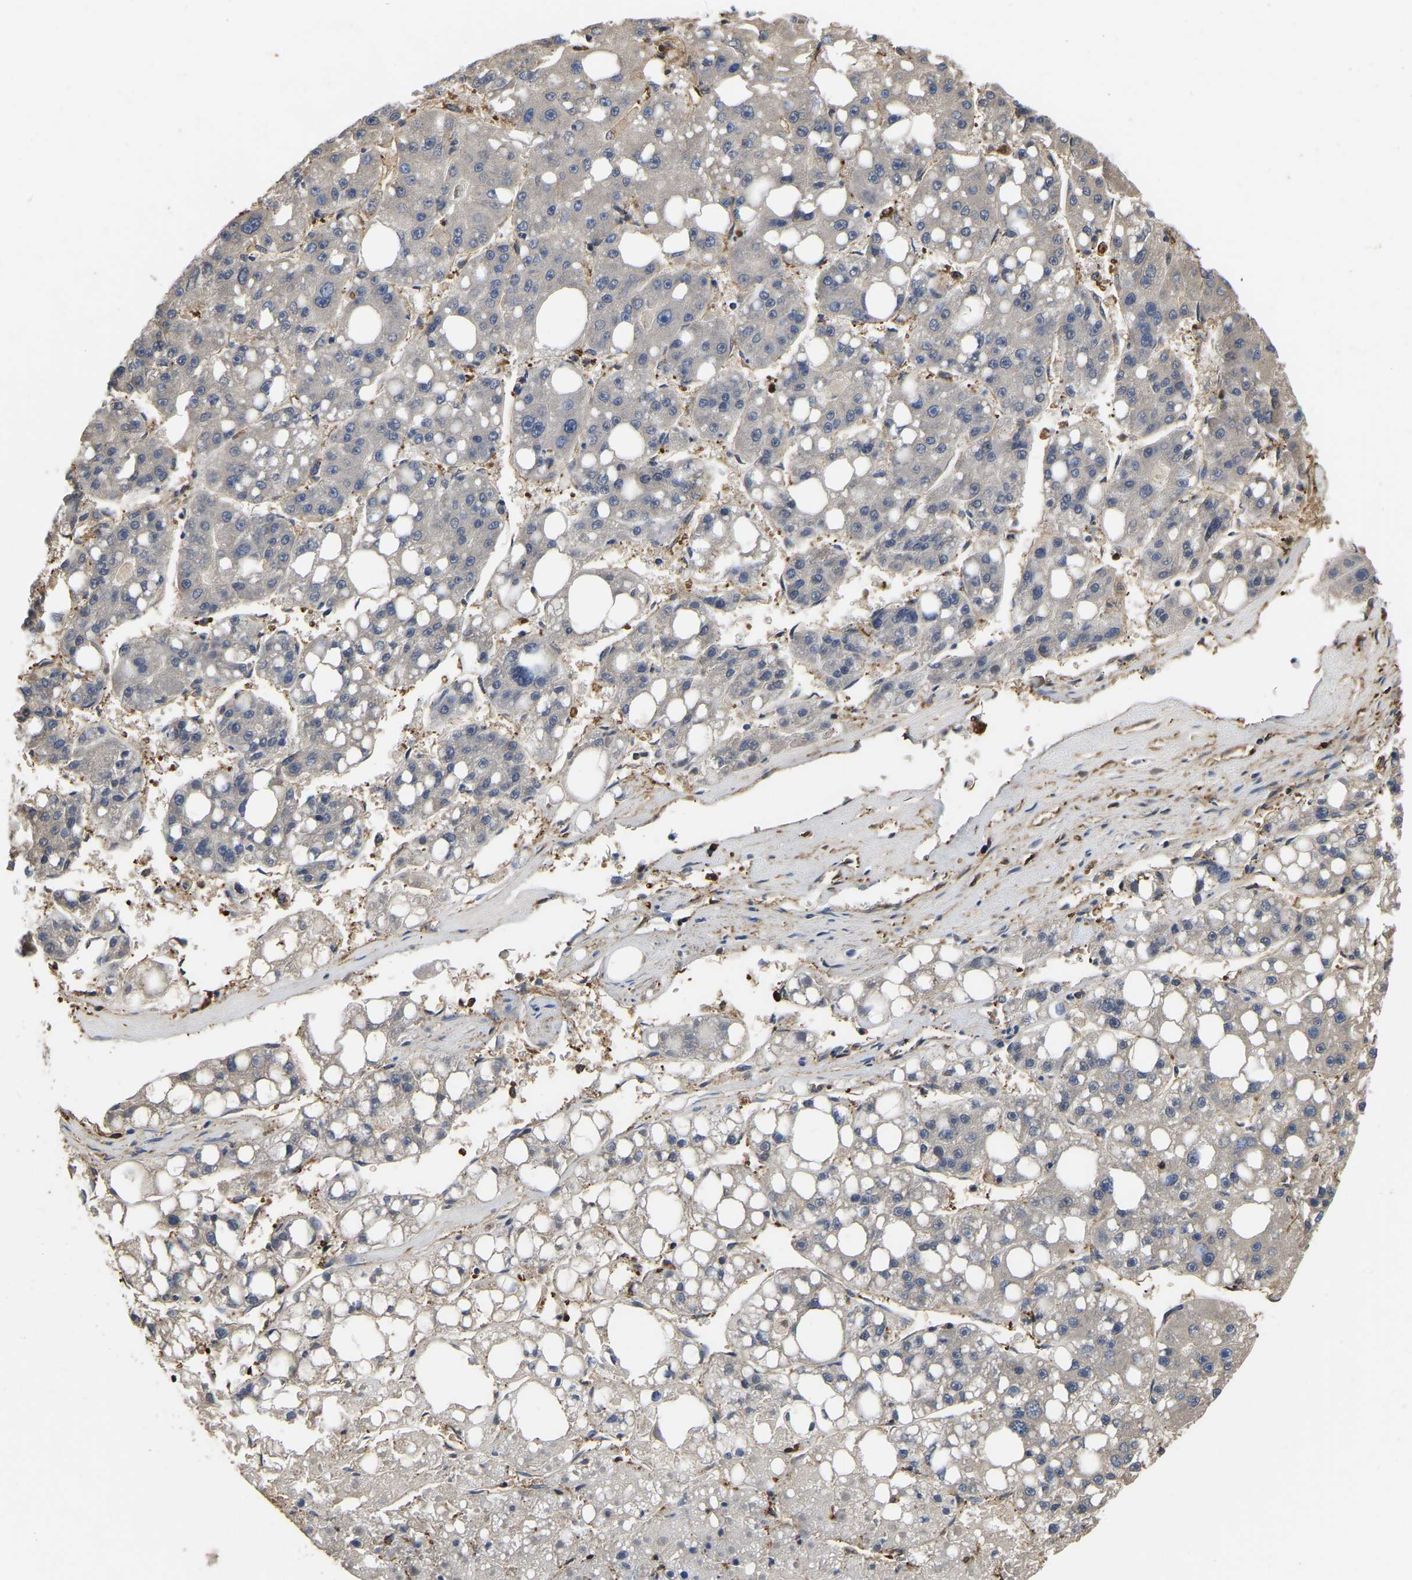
{"staining": {"intensity": "negative", "quantity": "none", "location": "none"}, "tissue": "liver cancer", "cell_type": "Tumor cells", "image_type": "cancer", "snomed": [{"axis": "morphology", "description": "Carcinoma, Hepatocellular, NOS"}, {"axis": "topography", "description": "Liver"}], "caption": "A photomicrograph of human hepatocellular carcinoma (liver) is negative for staining in tumor cells. Brightfield microscopy of IHC stained with DAB (3,3'-diaminobenzidine) (brown) and hematoxylin (blue), captured at high magnification.", "gene": "LDHB", "patient": {"sex": "female", "age": 61}}